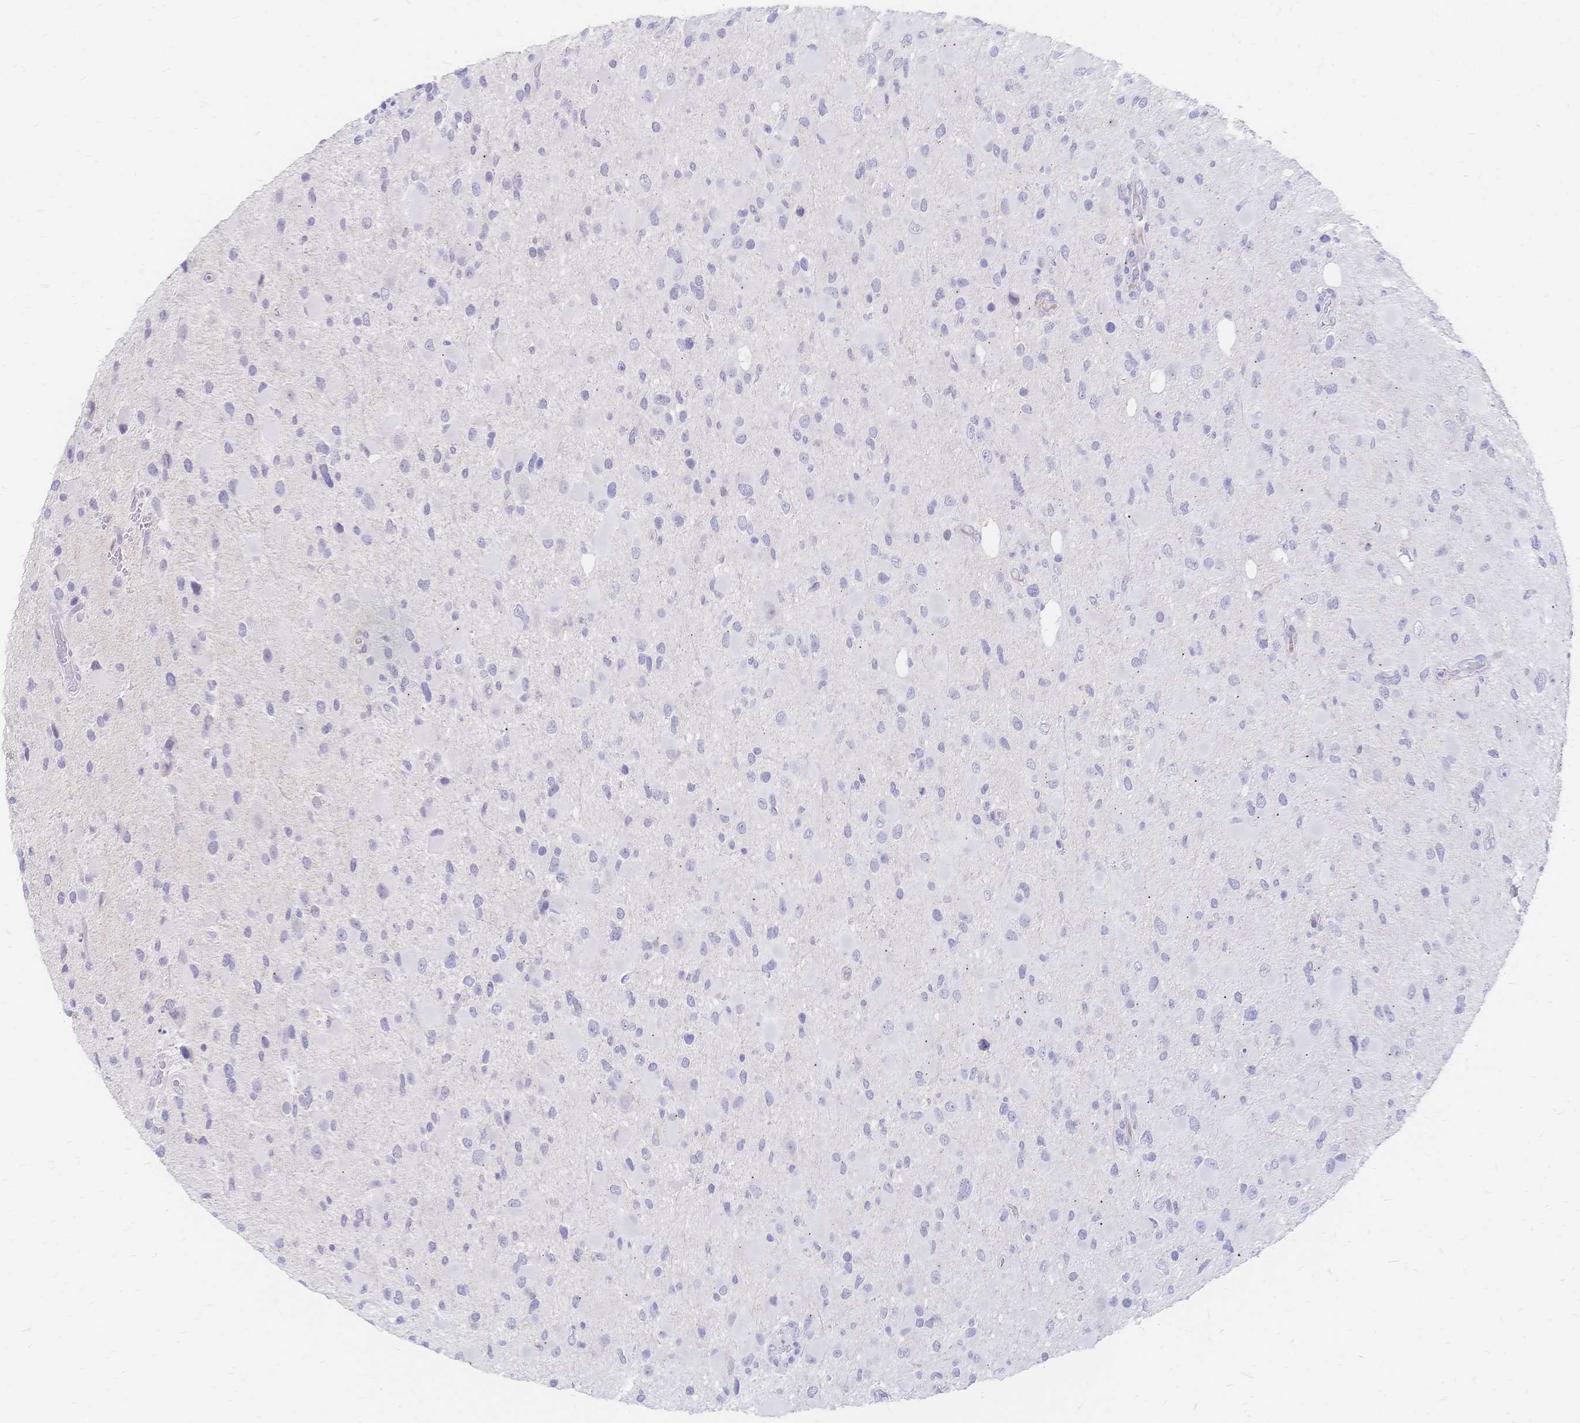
{"staining": {"intensity": "negative", "quantity": "none", "location": "none"}, "tissue": "glioma", "cell_type": "Tumor cells", "image_type": "cancer", "snomed": [{"axis": "morphology", "description": "Glioma, malignant, Low grade"}, {"axis": "topography", "description": "Brain"}], "caption": "The IHC micrograph has no significant positivity in tumor cells of glioma tissue.", "gene": "PSORS1C2", "patient": {"sex": "female", "age": 32}}